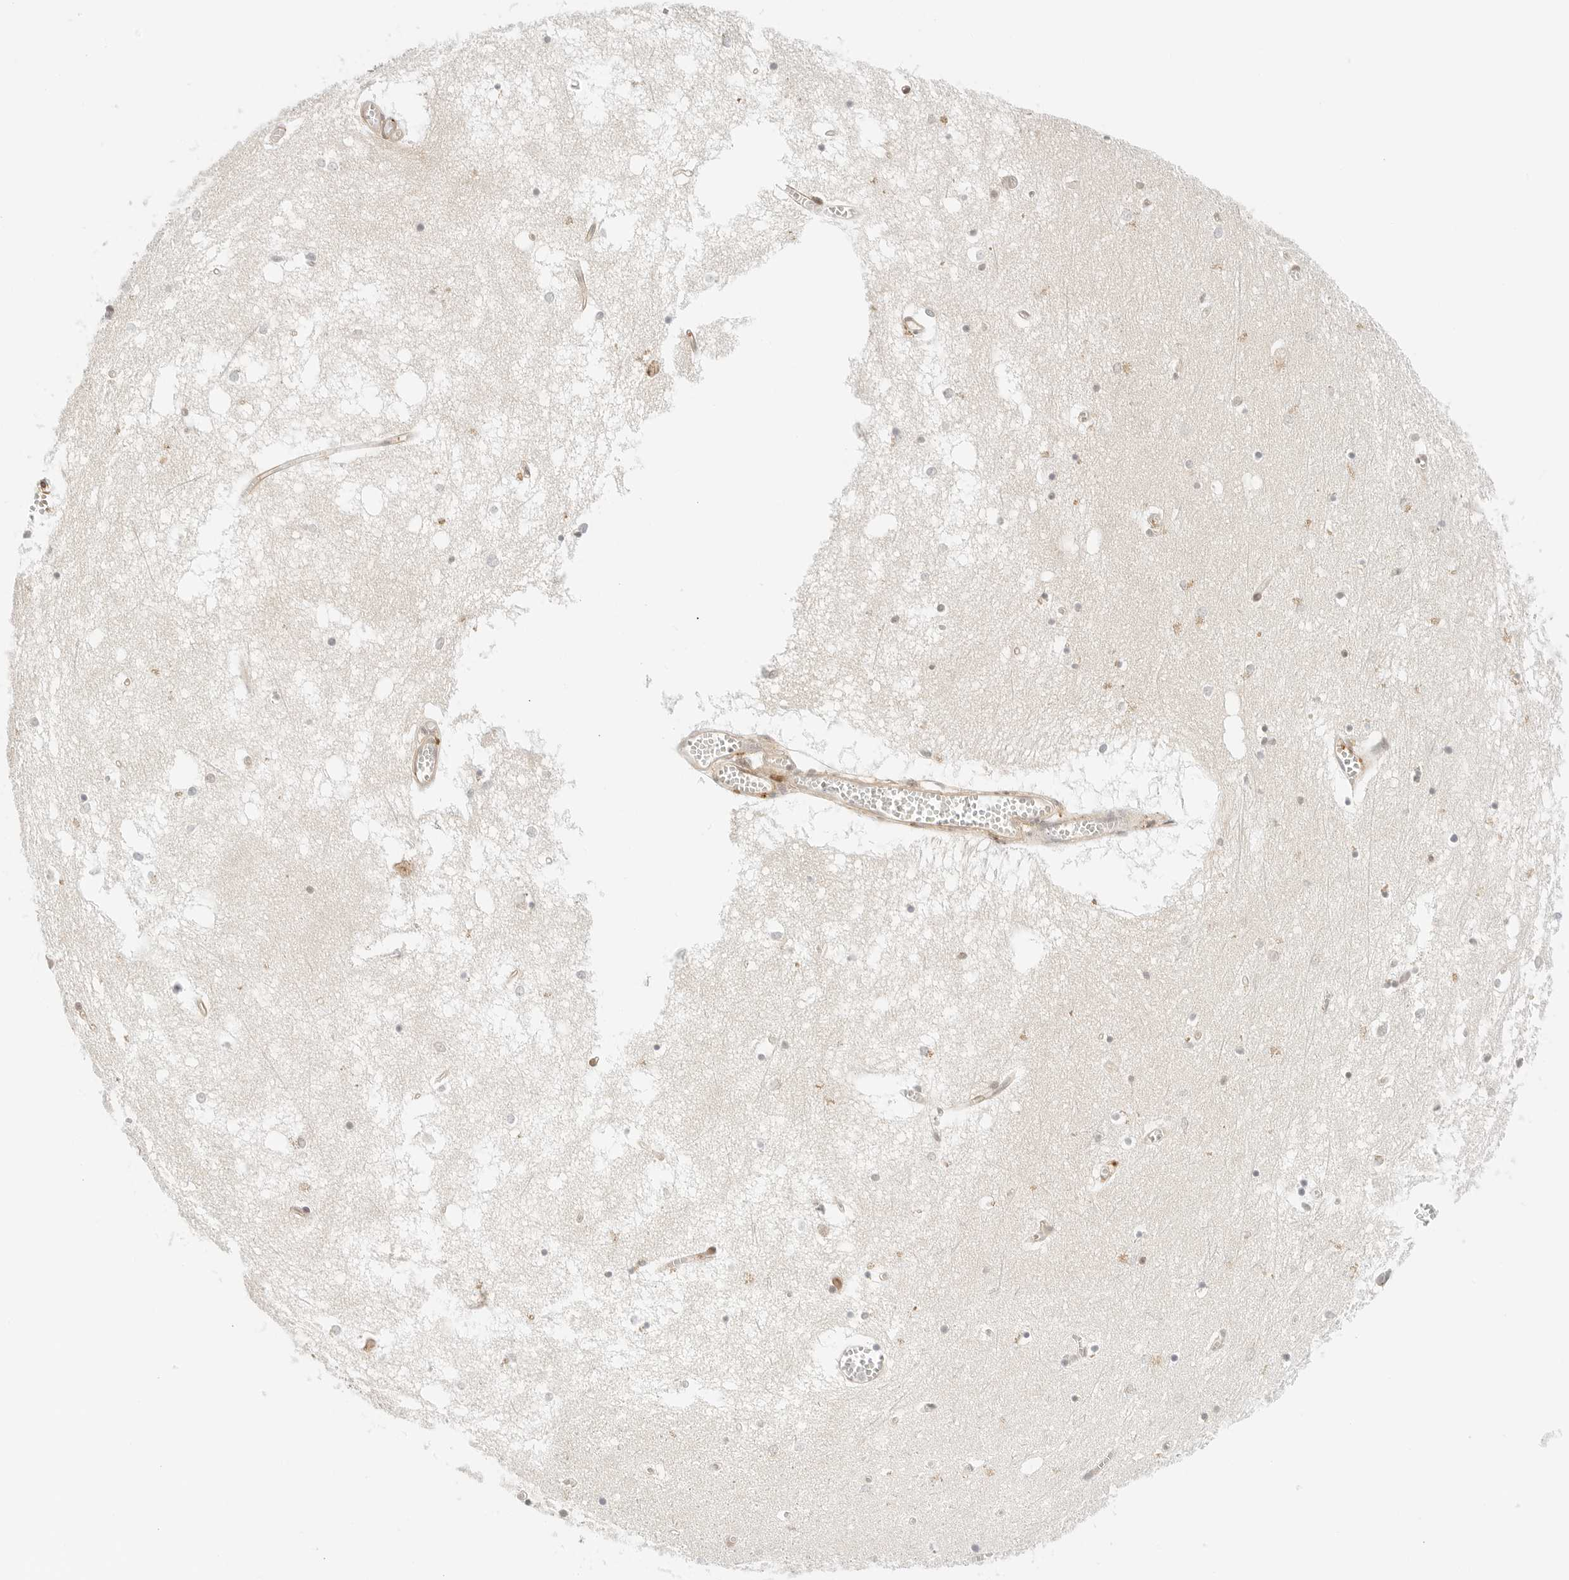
{"staining": {"intensity": "negative", "quantity": "none", "location": "none"}, "tissue": "hippocampus", "cell_type": "Glial cells", "image_type": "normal", "snomed": [{"axis": "morphology", "description": "Normal tissue, NOS"}, {"axis": "topography", "description": "Hippocampus"}], "caption": "Hippocampus stained for a protein using immunohistochemistry (IHC) displays no positivity glial cells.", "gene": "TEKT2", "patient": {"sex": "male", "age": 70}}